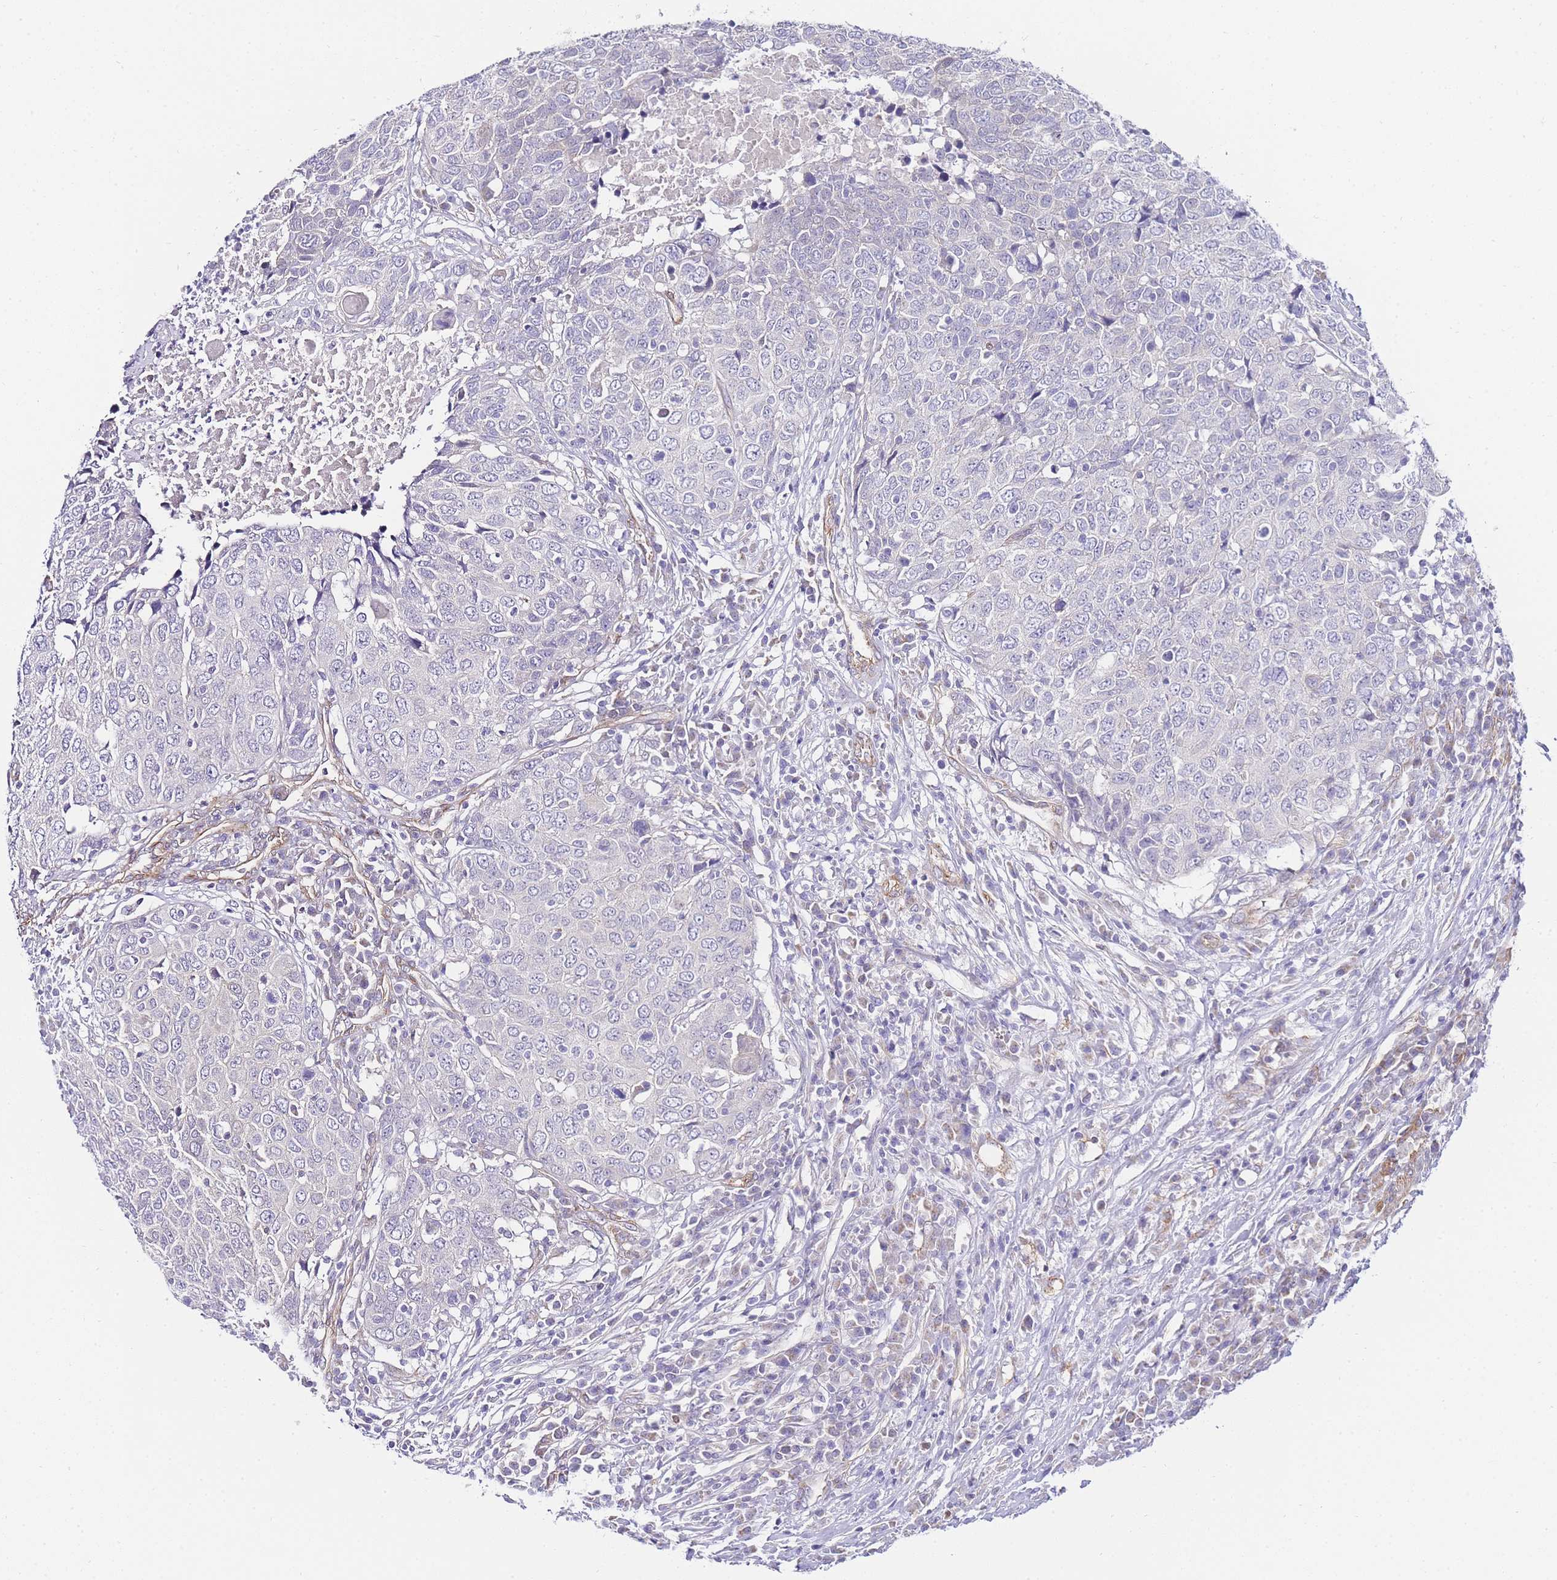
{"staining": {"intensity": "negative", "quantity": "none", "location": "none"}, "tissue": "head and neck cancer", "cell_type": "Tumor cells", "image_type": "cancer", "snomed": [{"axis": "morphology", "description": "Squamous cell carcinoma, NOS"}, {"axis": "topography", "description": "Head-Neck"}], "caption": "Tumor cells show no significant staining in squamous cell carcinoma (head and neck). (Immunohistochemistry (ihc), brightfield microscopy, high magnification).", "gene": "PDCD7", "patient": {"sex": "male", "age": 66}}